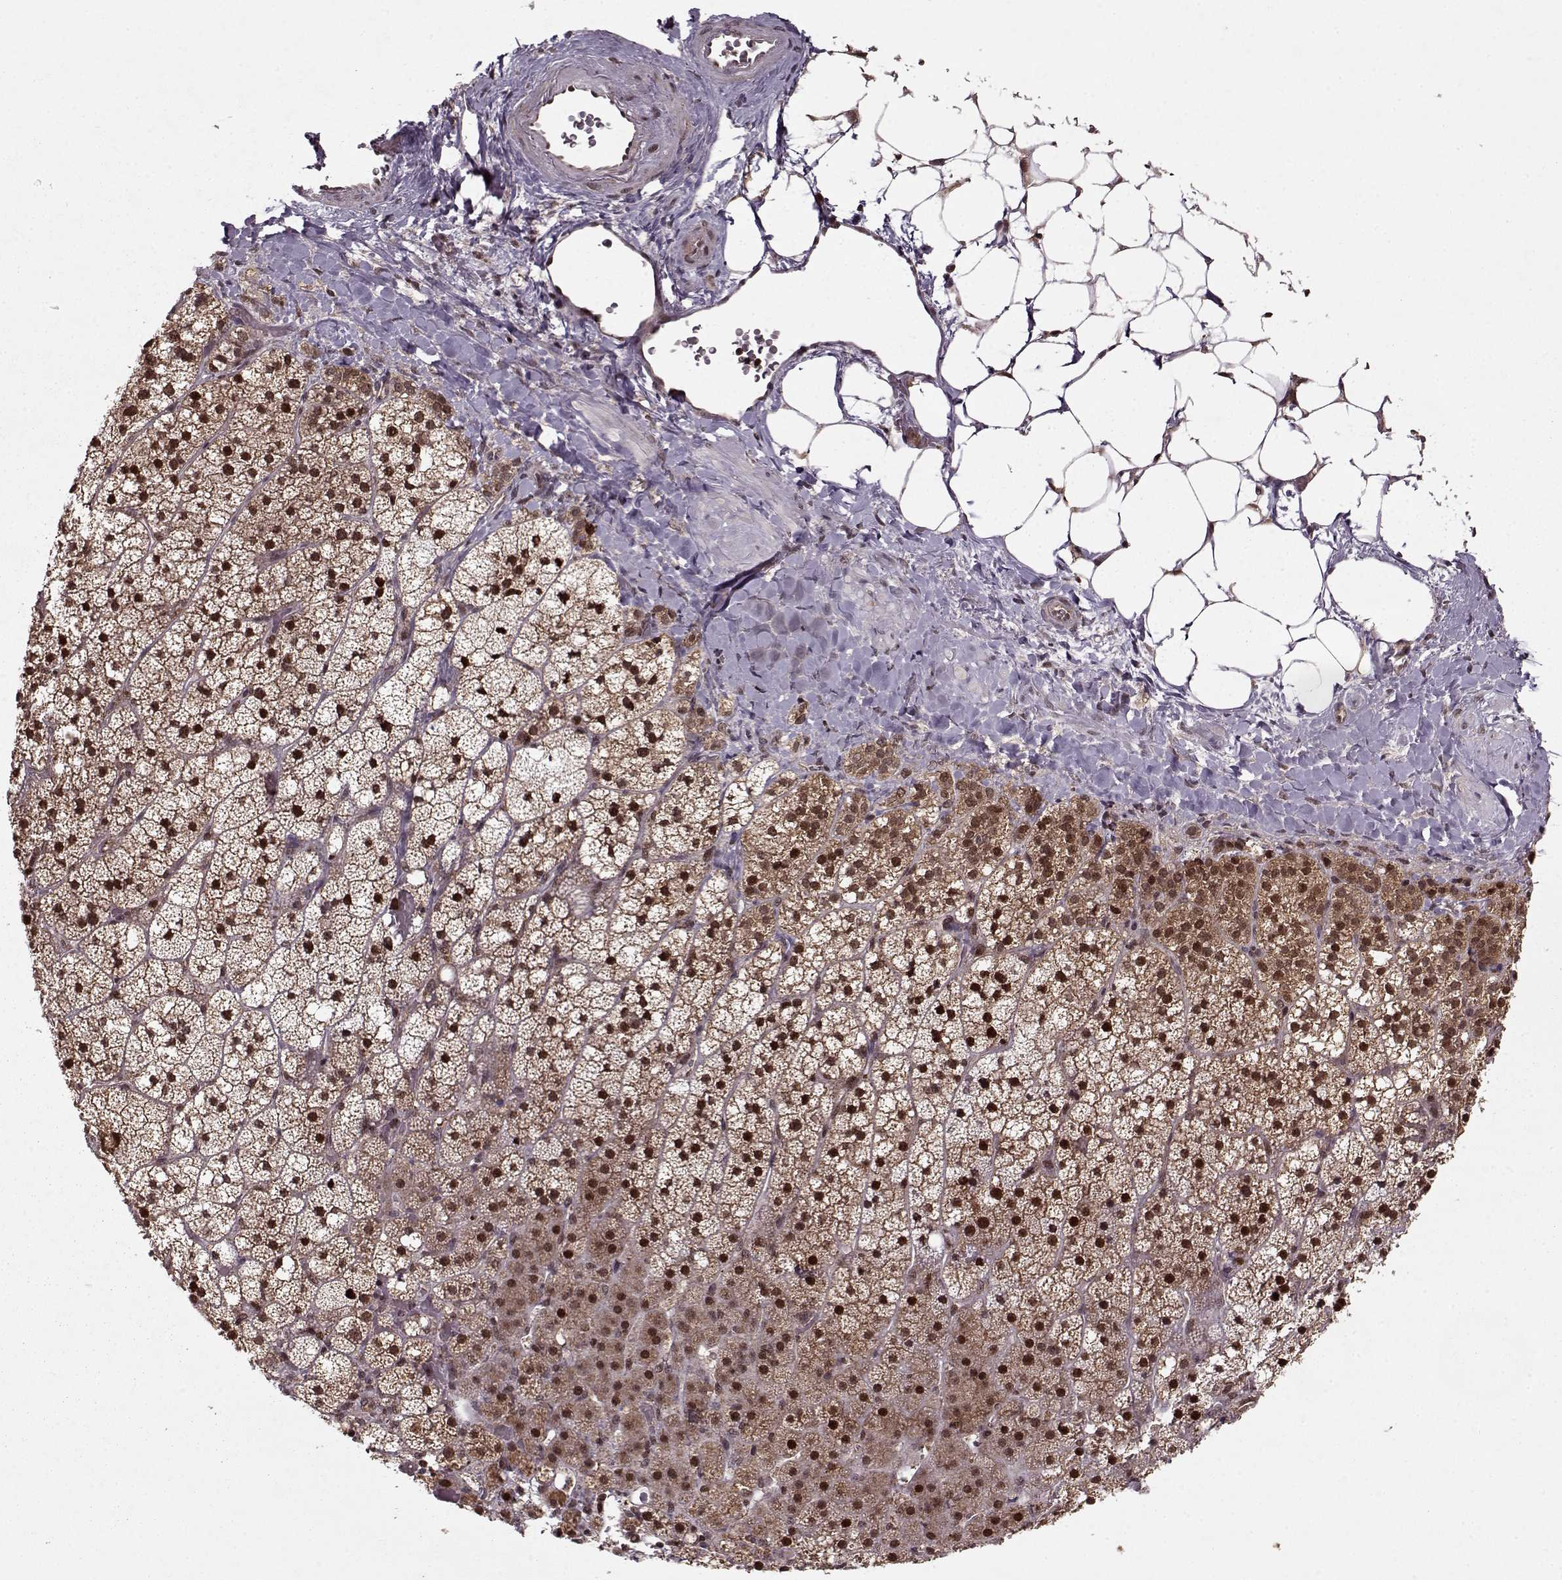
{"staining": {"intensity": "strong", "quantity": ">75%", "location": "cytoplasmic/membranous,nuclear"}, "tissue": "adrenal gland", "cell_type": "Glandular cells", "image_type": "normal", "snomed": [{"axis": "morphology", "description": "Normal tissue, NOS"}, {"axis": "topography", "description": "Adrenal gland"}], "caption": "A brown stain labels strong cytoplasmic/membranous,nuclear staining of a protein in glandular cells of unremarkable human adrenal gland. Nuclei are stained in blue.", "gene": "PSMA7", "patient": {"sex": "male", "age": 53}}